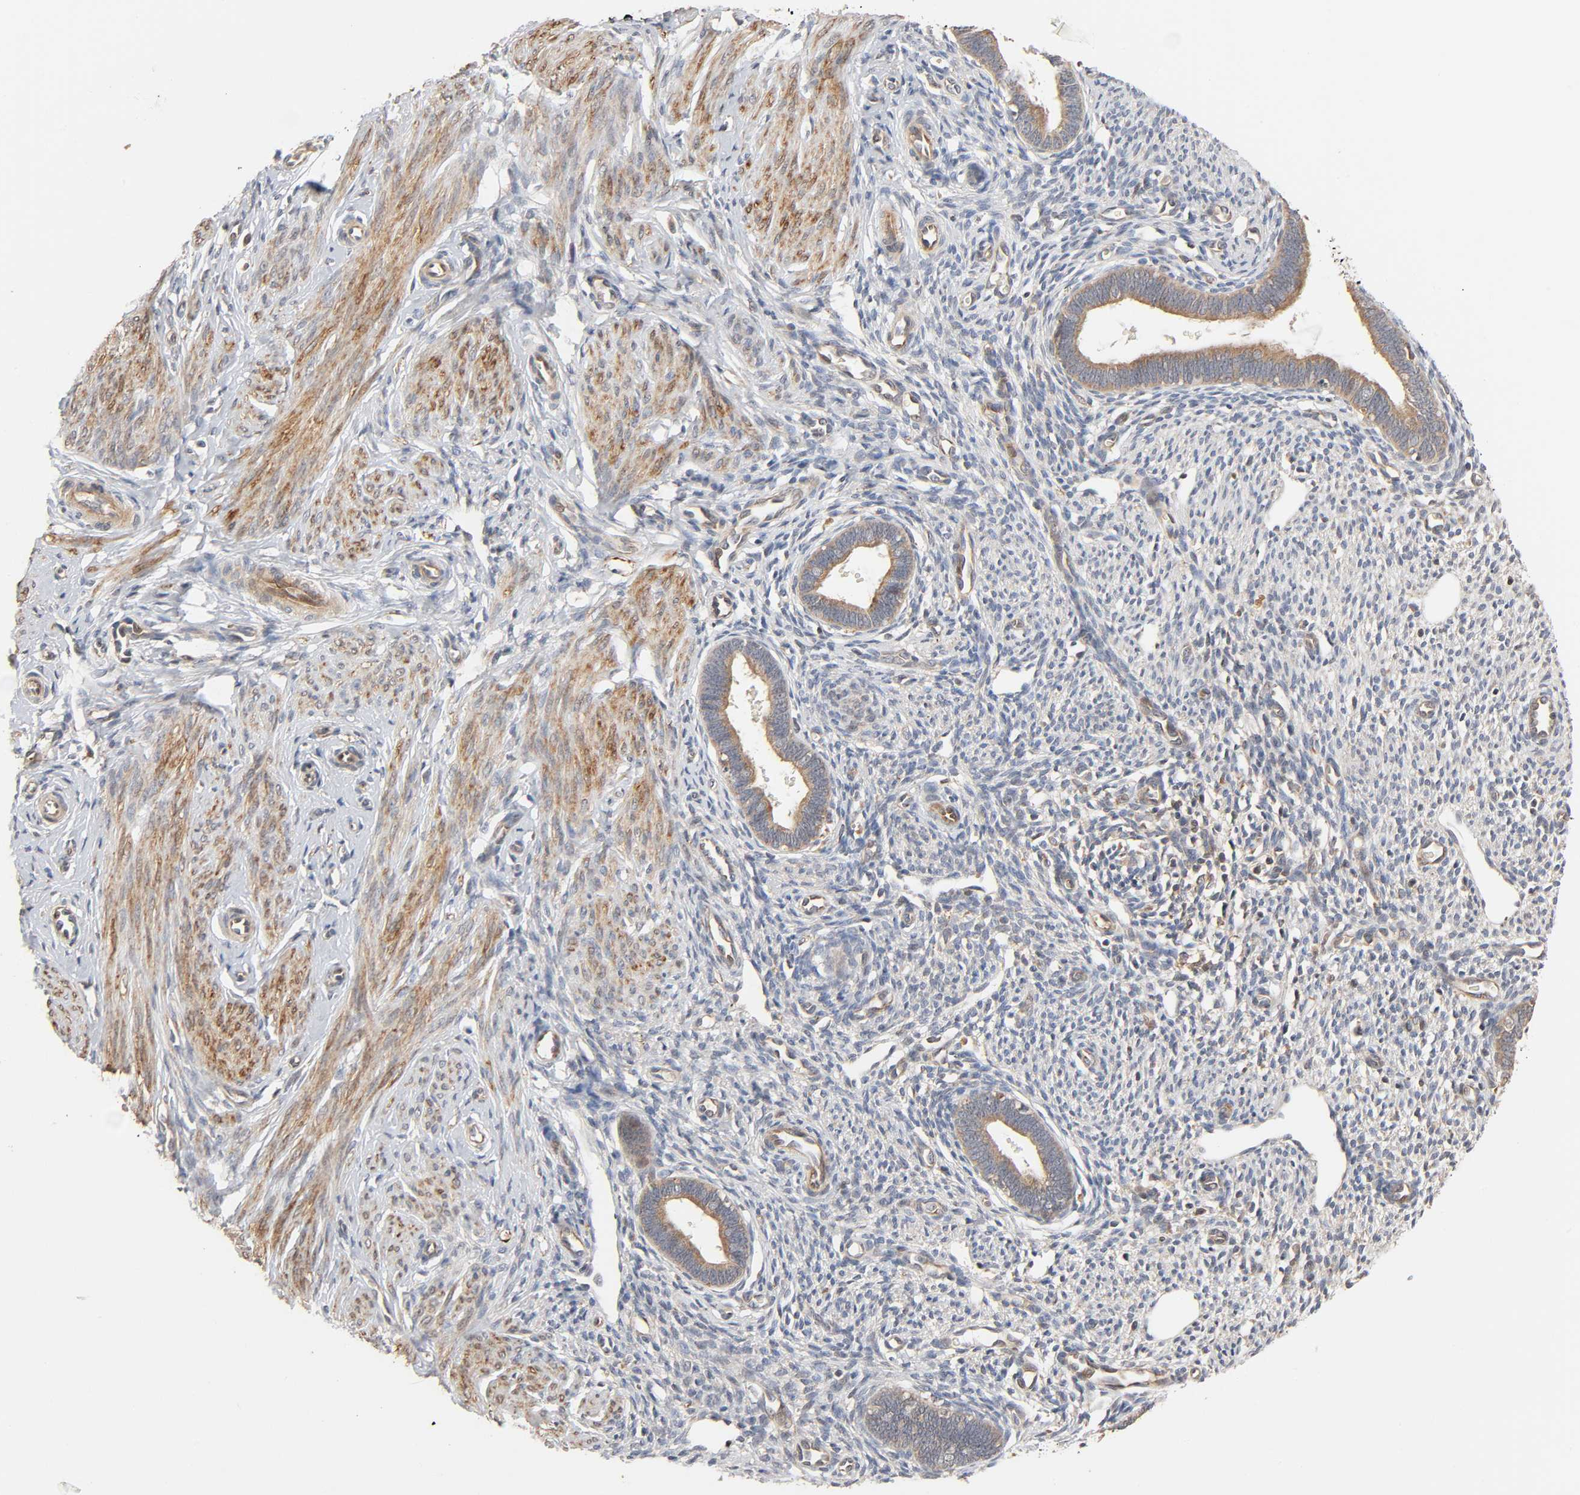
{"staining": {"intensity": "weak", "quantity": "25%-75%", "location": "cytoplasmic/membranous"}, "tissue": "endometrium", "cell_type": "Cells in endometrial stroma", "image_type": "normal", "snomed": [{"axis": "morphology", "description": "Normal tissue, NOS"}, {"axis": "topography", "description": "Endometrium"}], "caption": "Immunohistochemical staining of unremarkable endometrium demonstrates weak cytoplasmic/membranous protein positivity in about 25%-75% of cells in endometrial stroma.", "gene": "NEMF", "patient": {"sex": "female", "age": 27}}